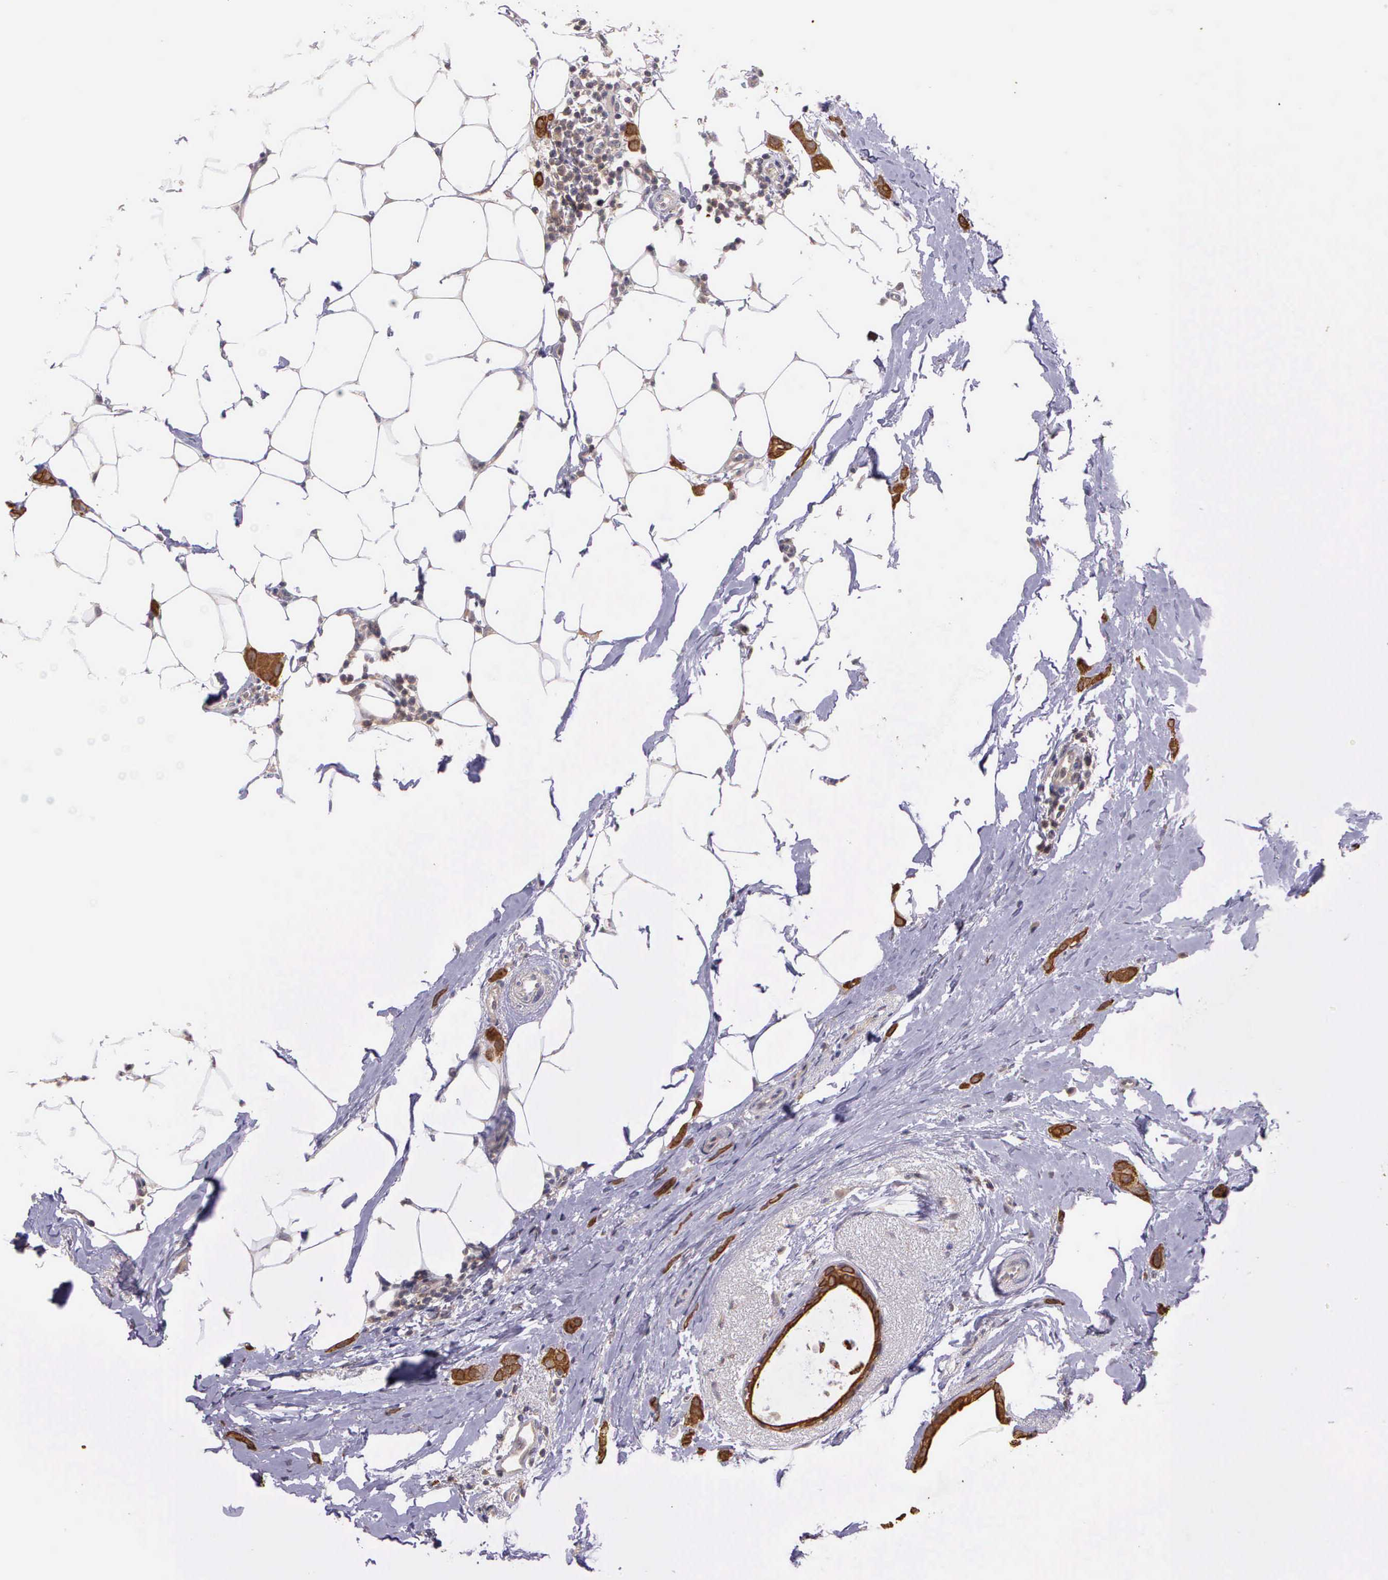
{"staining": {"intensity": "moderate", "quantity": ">75%", "location": "cytoplasmic/membranous"}, "tissue": "breast cancer", "cell_type": "Tumor cells", "image_type": "cancer", "snomed": [{"axis": "morphology", "description": "Lobular carcinoma"}, {"axis": "topography", "description": "Breast"}], "caption": "Moderate cytoplasmic/membranous protein expression is present in approximately >75% of tumor cells in breast cancer. (brown staining indicates protein expression, while blue staining denotes nuclei).", "gene": "IGBP1", "patient": {"sex": "female", "age": 55}}